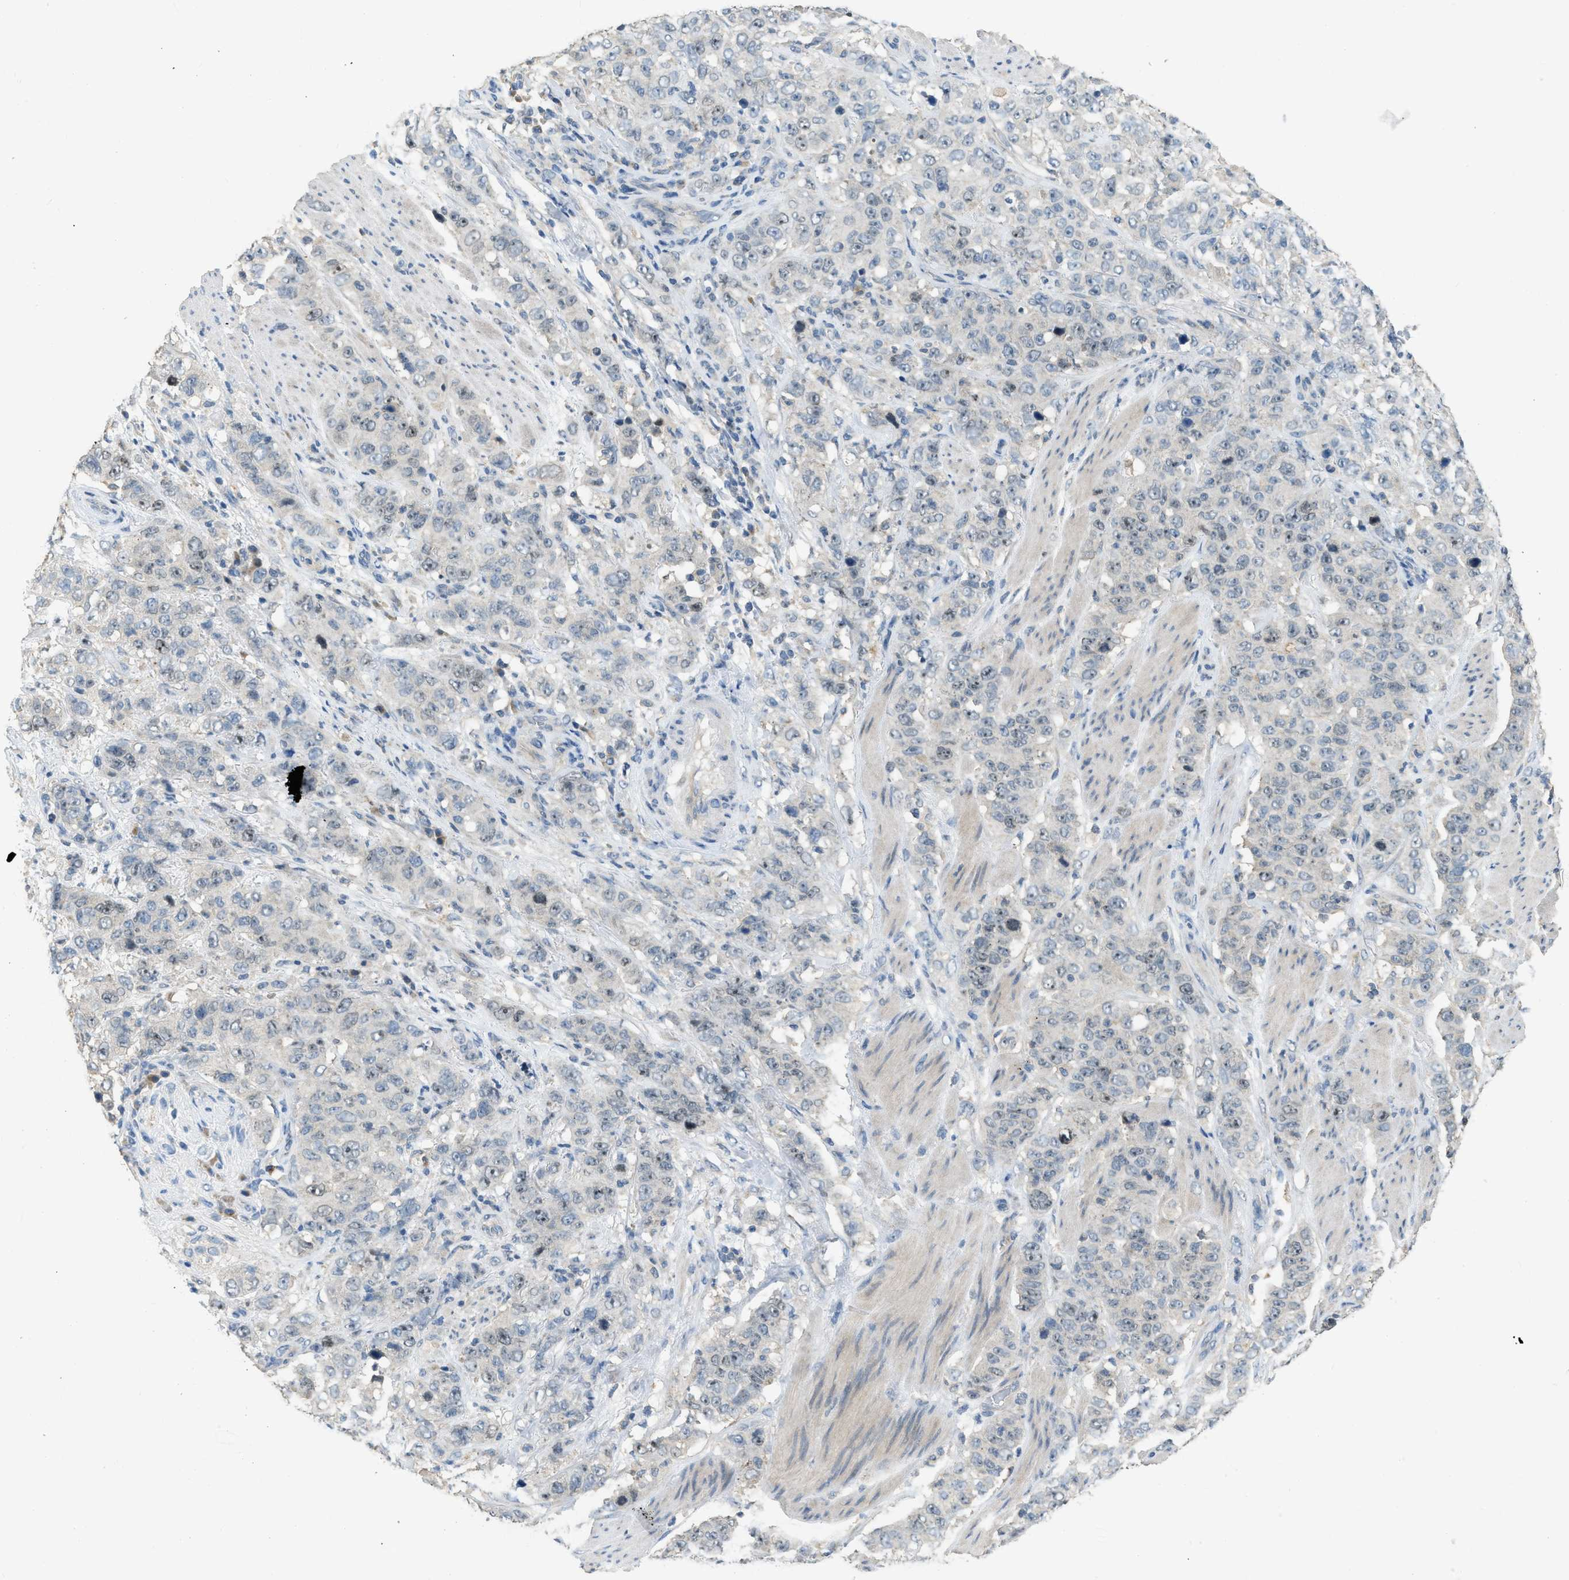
{"staining": {"intensity": "moderate", "quantity": "<25%", "location": "nuclear"}, "tissue": "stomach cancer", "cell_type": "Tumor cells", "image_type": "cancer", "snomed": [{"axis": "morphology", "description": "Adenocarcinoma, NOS"}, {"axis": "topography", "description": "Stomach"}], "caption": "This is an image of immunohistochemistry (IHC) staining of adenocarcinoma (stomach), which shows moderate staining in the nuclear of tumor cells.", "gene": "MIS18A", "patient": {"sex": "male", "age": 48}}